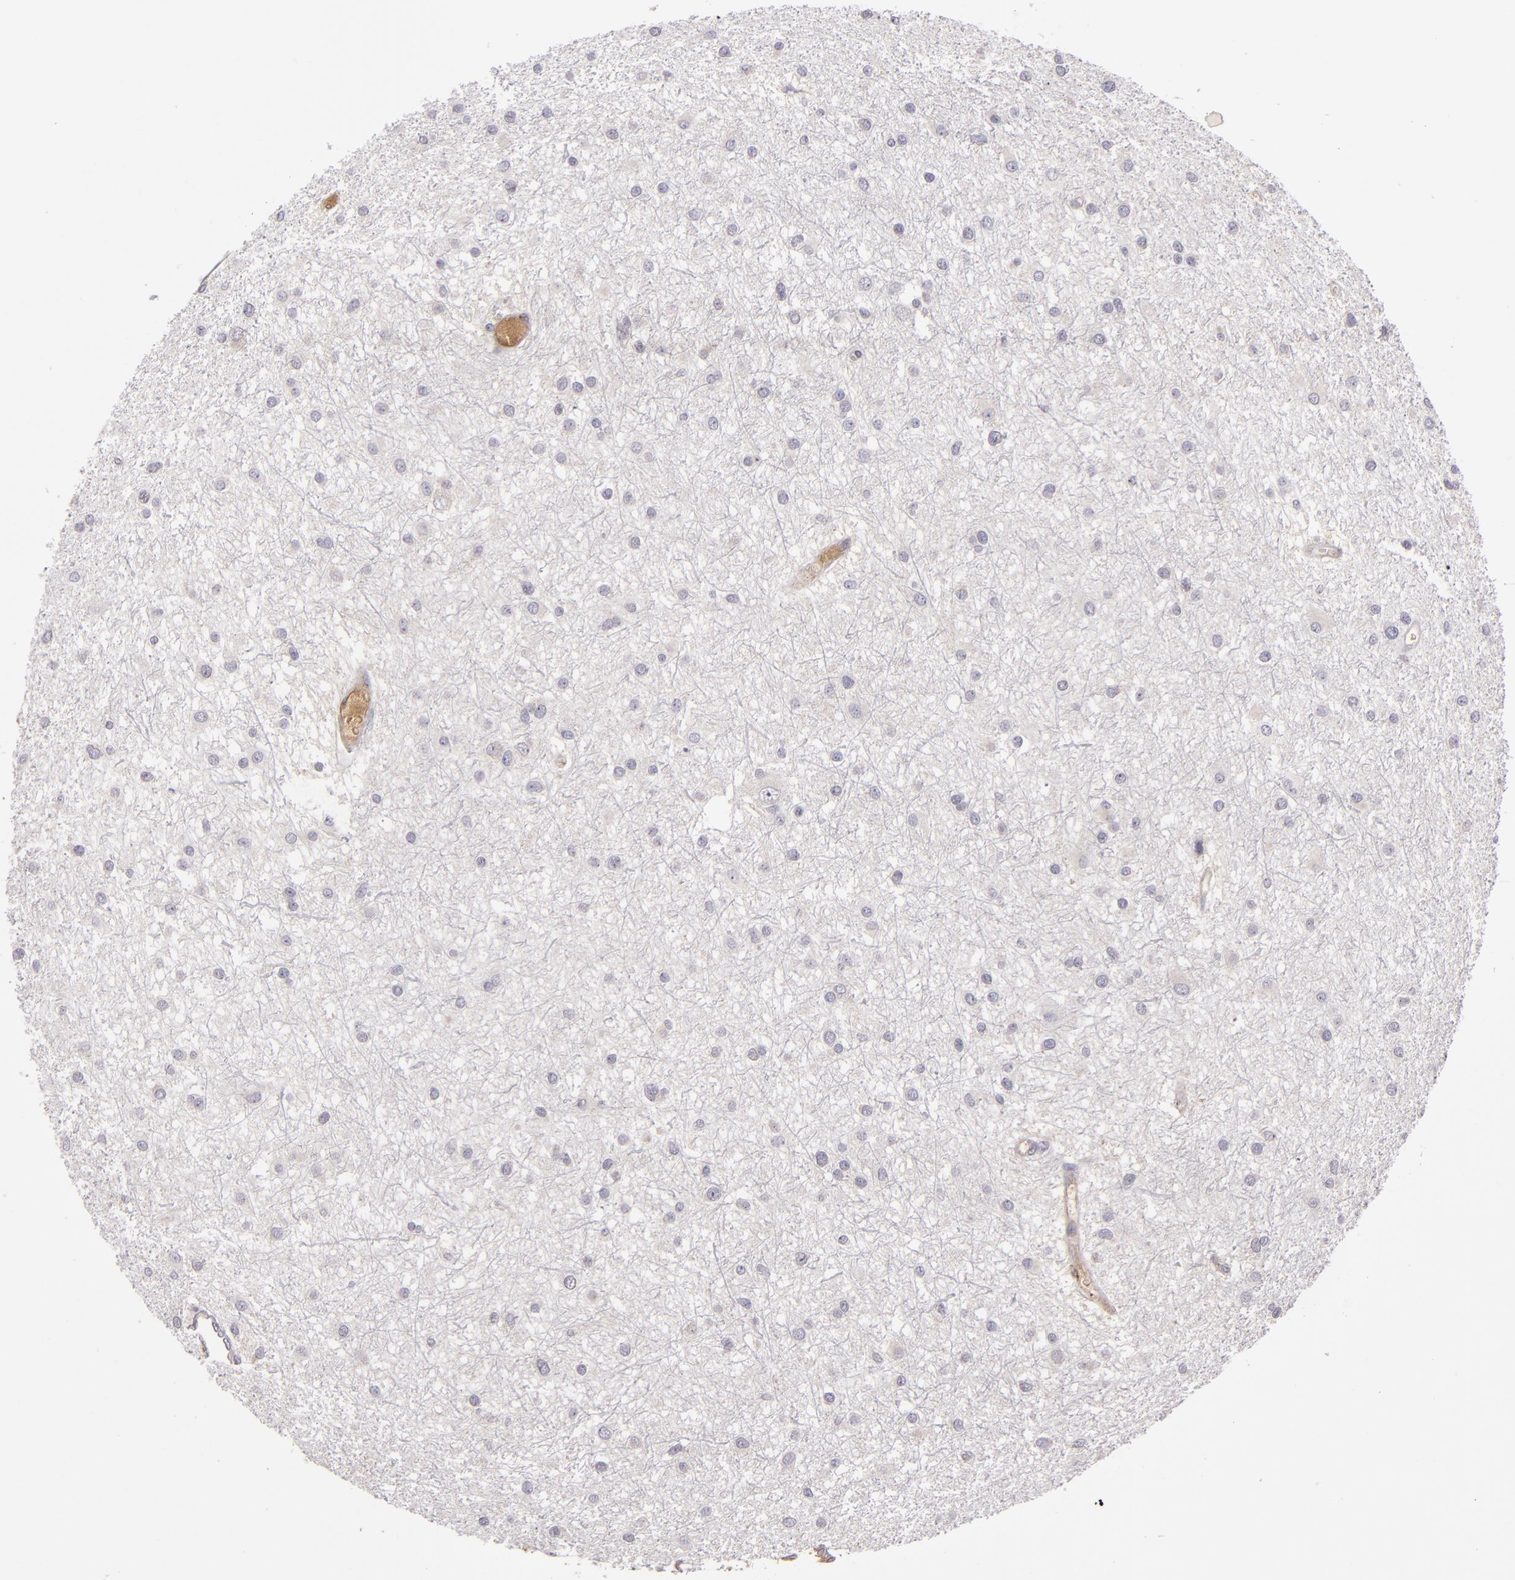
{"staining": {"intensity": "negative", "quantity": "none", "location": "none"}, "tissue": "glioma", "cell_type": "Tumor cells", "image_type": "cancer", "snomed": [{"axis": "morphology", "description": "Glioma, malignant, Low grade"}, {"axis": "topography", "description": "Brain"}], "caption": "Tumor cells are negative for brown protein staining in malignant glioma (low-grade). The staining is performed using DAB (3,3'-diaminobenzidine) brown chromogen with nuclei counter-stained in using hematoxylin.", "gene": "CFB", "patient": {"sex": "female", "age": 36}}